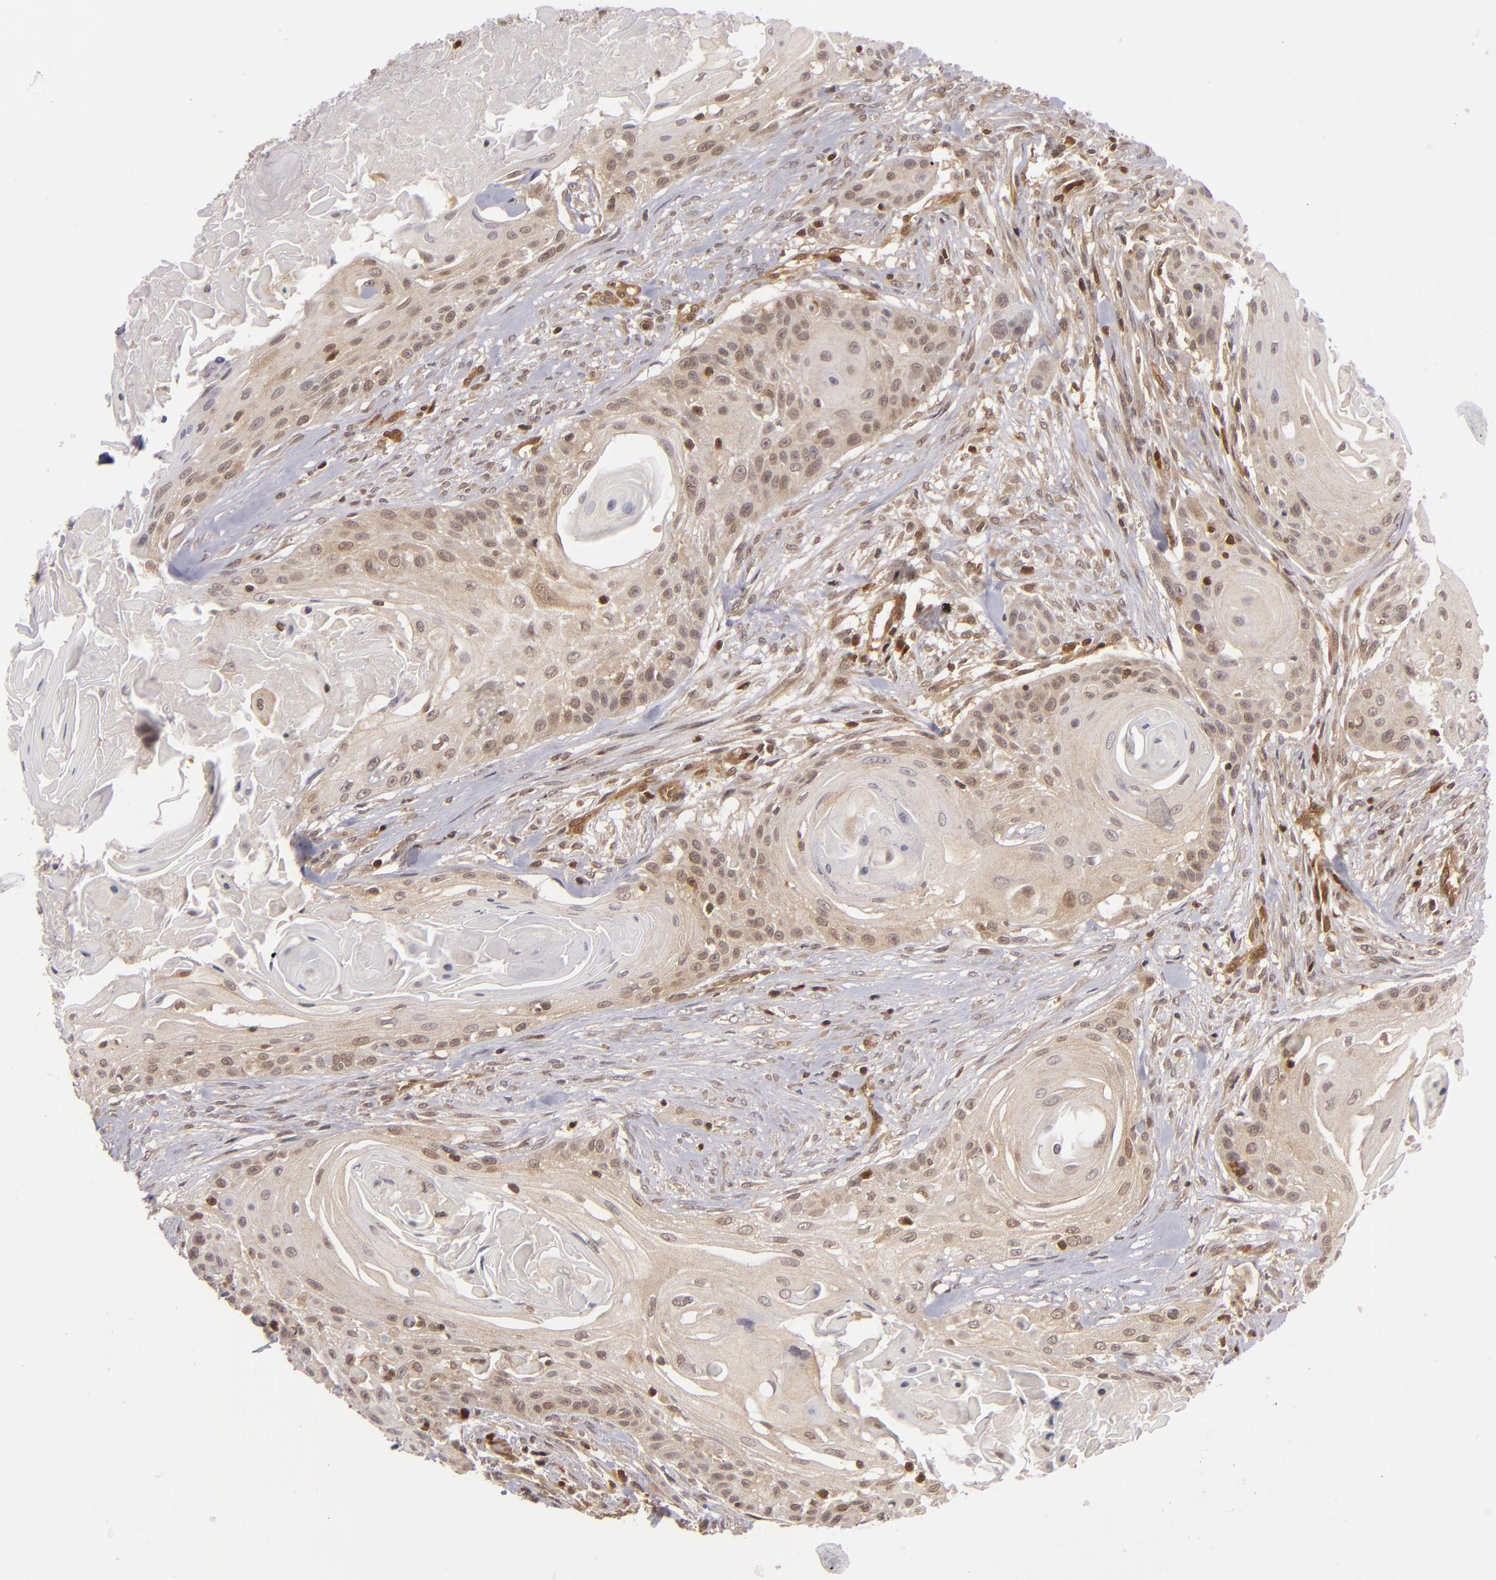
{"staining": {"intensity": "strong", "quantity": "25%-75%", "location": "cytoplasmic/membranous,nuclear"}, "tissue": "head and neck cancer", "cell_type": "Tumor cells", "image_type": "cancer", "snomed": [{"axis": "morphology", "description": "Squamous cell carcinoma, NOS"}, {"axis": "morphology", "description": "Squamous cell carcinoma, metastatic, NOS"}, {"axis": "topography", "description": "Lymph node"}, {"axis": "topography", "description": "Salivary gland"}, {"axis": "topography", "description": "Head-Neck"}], "caption": "Head and neck cancer stained with DAB (3,3'-diaminobenzidine) immunohistochemistry (IHC) displays high levels of strong cytoplasmic/membranous and nuclear expression in approximately 25%-75% of tumor cells.", "gene": "ZBTB33", "patient": {"sex": "female", "age": 74}}